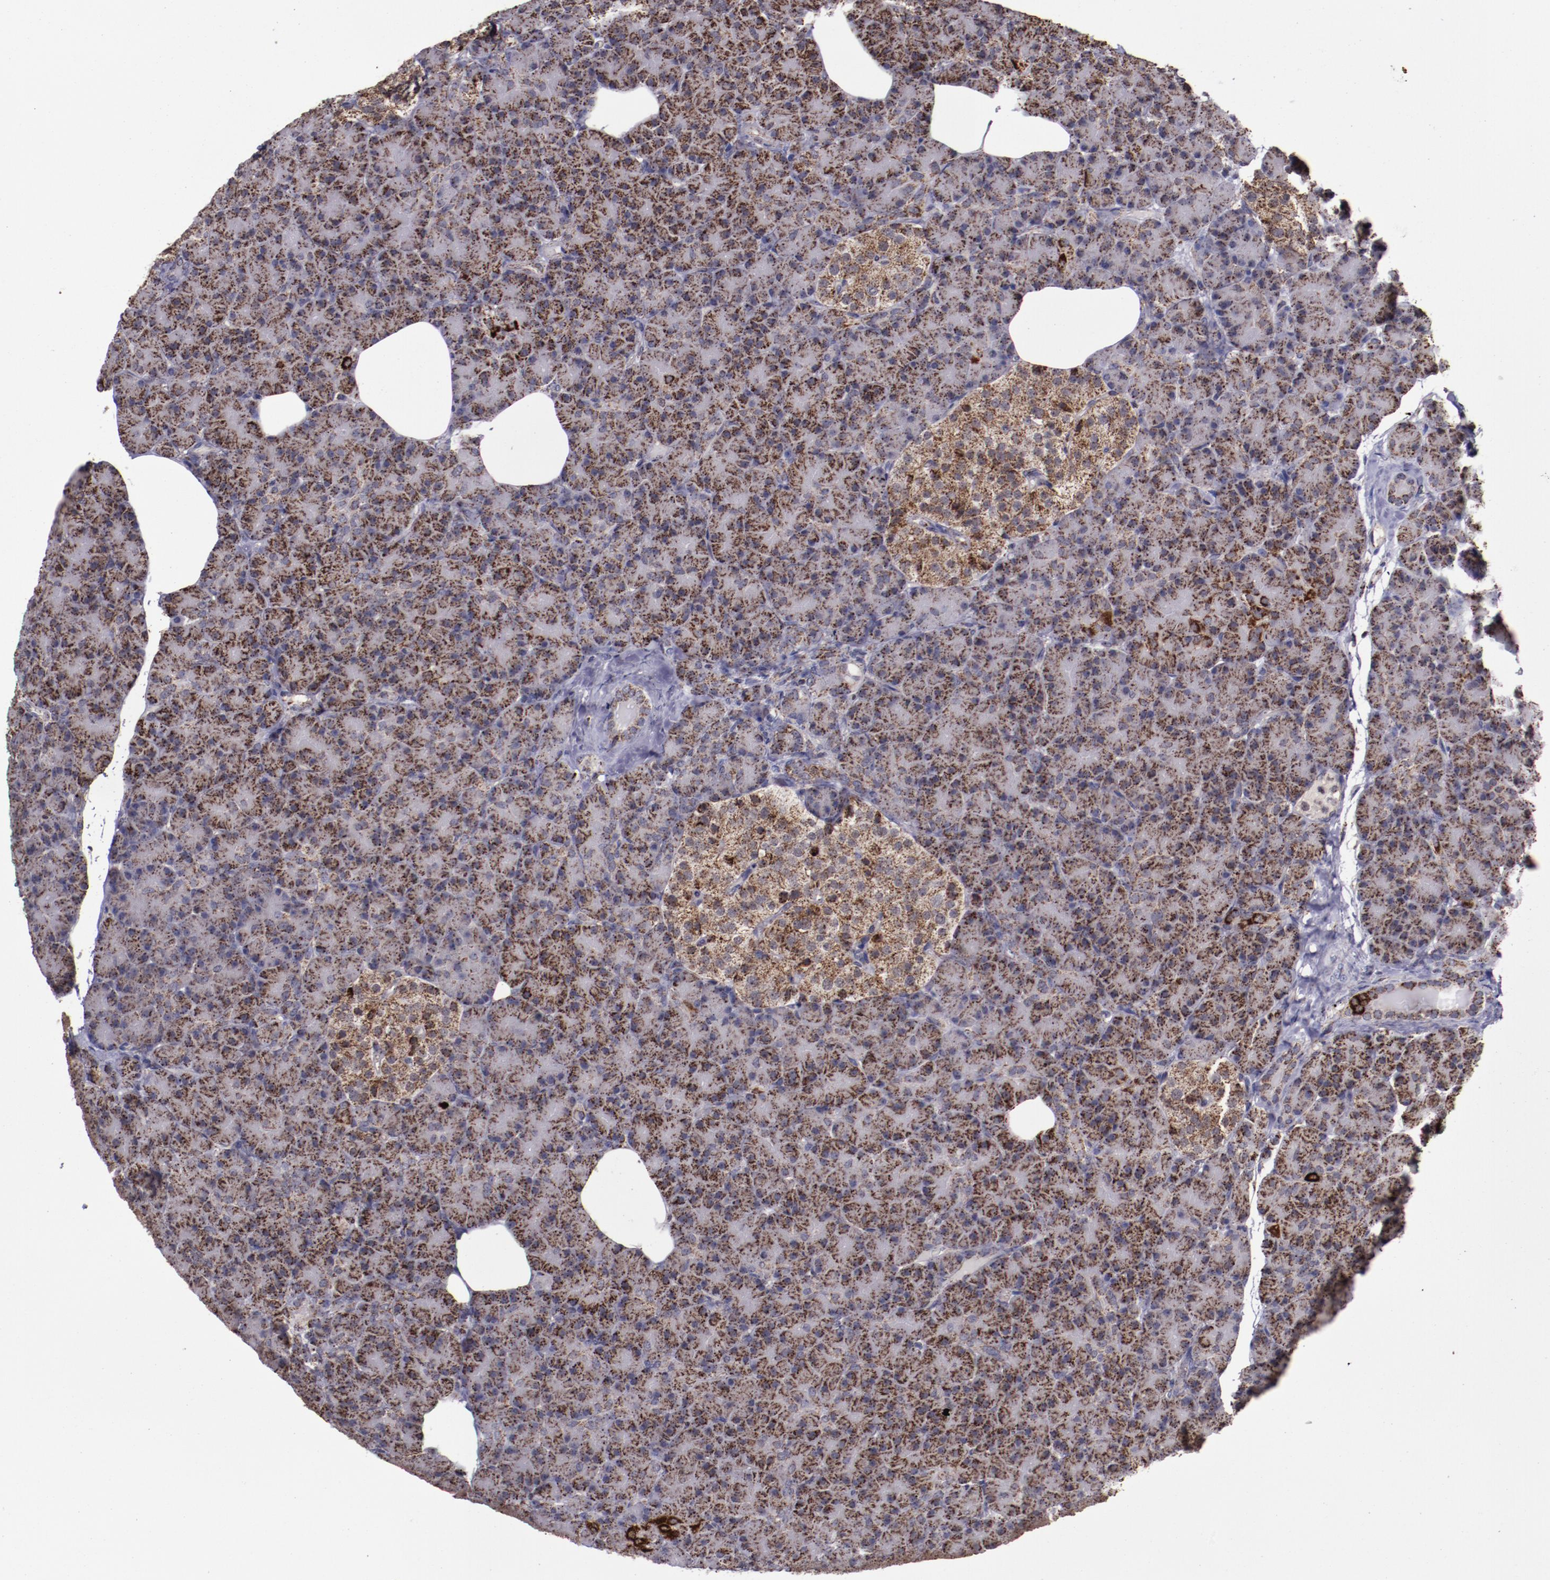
{"staining": {"intensity": "moderate", "quantity": ">75%", "location": "cytoplasmic/membranous"}, "tissue": "pancreas", "cell_type": "Exocrine glandular cells", "image_type": "normal", "snomed": [{"axis": "morphology", "description": "Normal tissue, NOS"}, {"axis": "topography", "description": "Pancreas"}], "caption": "Immunohistochemistry histopathology image of benign pancreas: human pancreas stained using immunohistochemistry reveals medium levels of moderate protein expression localized specifically in the cytoplasmic/membranous of exocrine glandular cells, appearing as a cytoplasmic/membranous brown color.", "gene": "LONP1", "patient": {"sex": "female", "age": 43}}